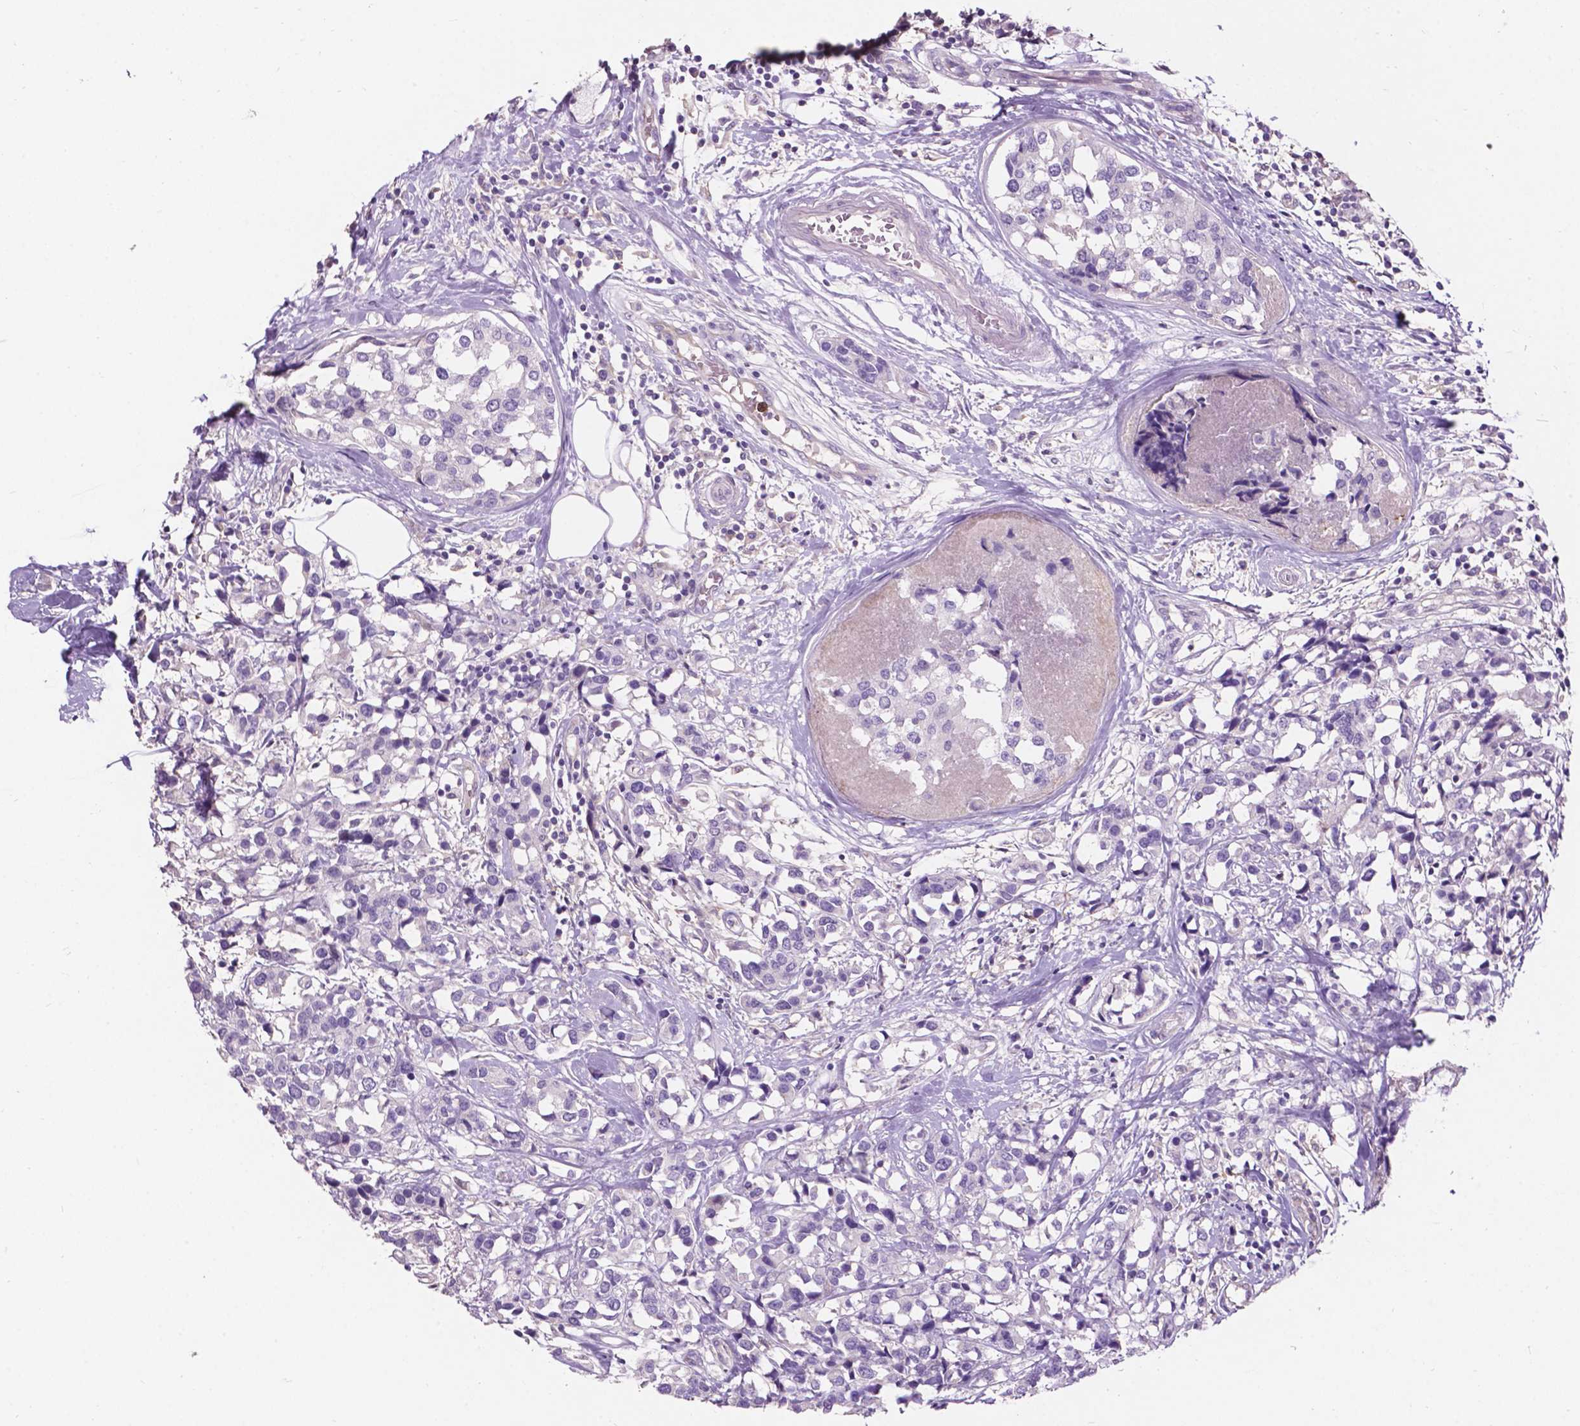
{"staining": {"intensity": "negative", "quantity": "none", "location": "none"}, "tissue": "breast cancer", "cell_type": "Tumor cells", "image_type": "cancer", "snomed": [{"axis": "morphology", "description": "Lobular carcinoma"}, {"axis": "topography", "description": "Breast"}], "caption": "The micrograph reveals no staining of tumor cells in lobular carcinoma (breast). The staining was performed using DAB to visualize the protein expression in brown, while the nuclei were stained in blue with hematoxylin (Magnification: 20x).", "gene": "PLSCR1", "patient": {"sex": "female", "age": 59}}